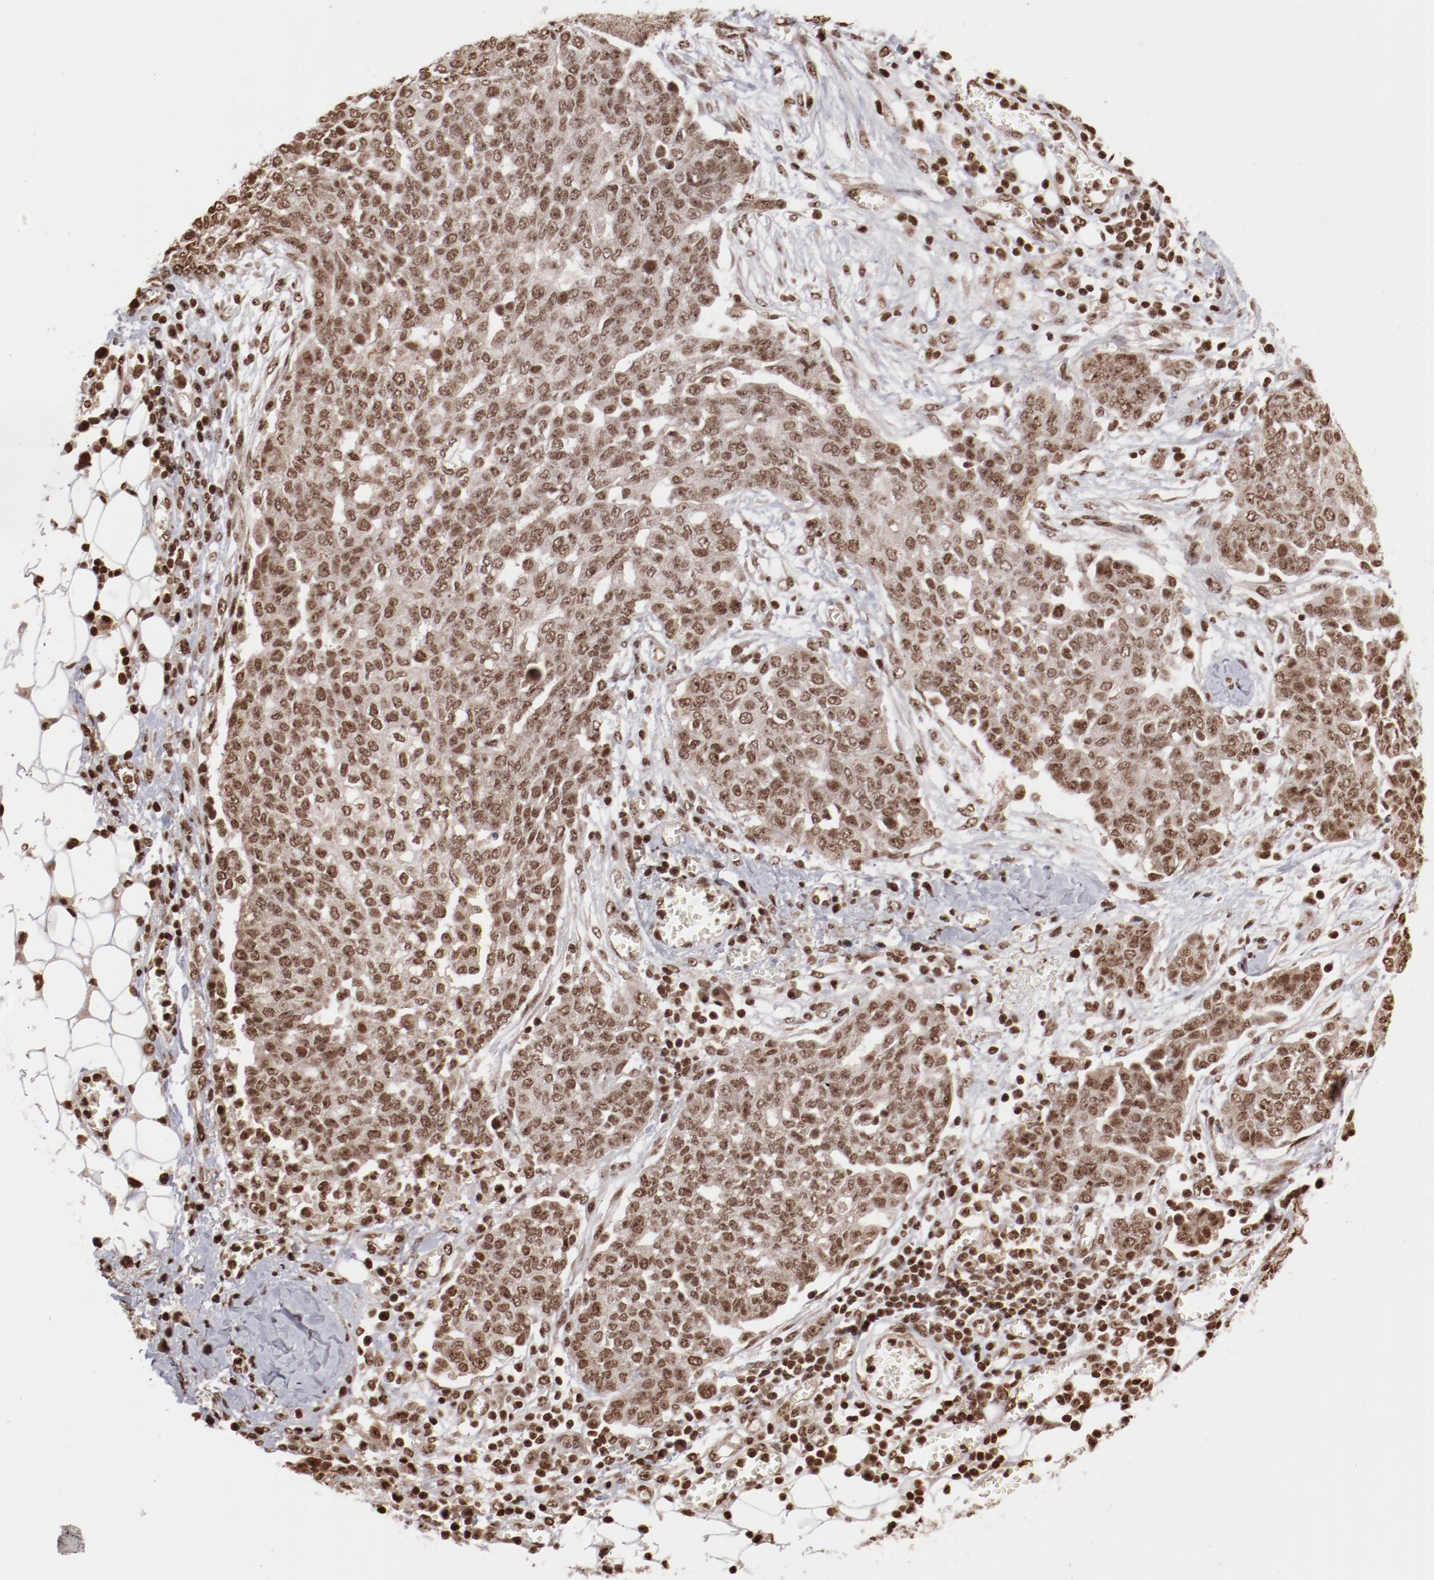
{"staining": {"intensity": "moderate", "quantity": ">75%", "location": "nuclear"}, "tissue": "ovarian cancer", "cell_type": "Tumor cells", "image_type": "cancer", "snomed": [{"axis": "morphology", "description": "Cystadenocarcinoma, serous, NOS"}, {"axis": "topography", "description": "Soft tissue"}, {"axis": "topography", "description": "Ovary"}], "caption": "The histopathology image shows immunohistochemical staining of ovarian cancer. There is moderate nuclear positivity is appreciated in about >75% of tumor cells. (Stains: DAB in brown, nuclei in blue, Microscopy: brightfield microscopy at high magnification).", "gene": "ABL2", "patient": {"sex": "female", "age": 57}}